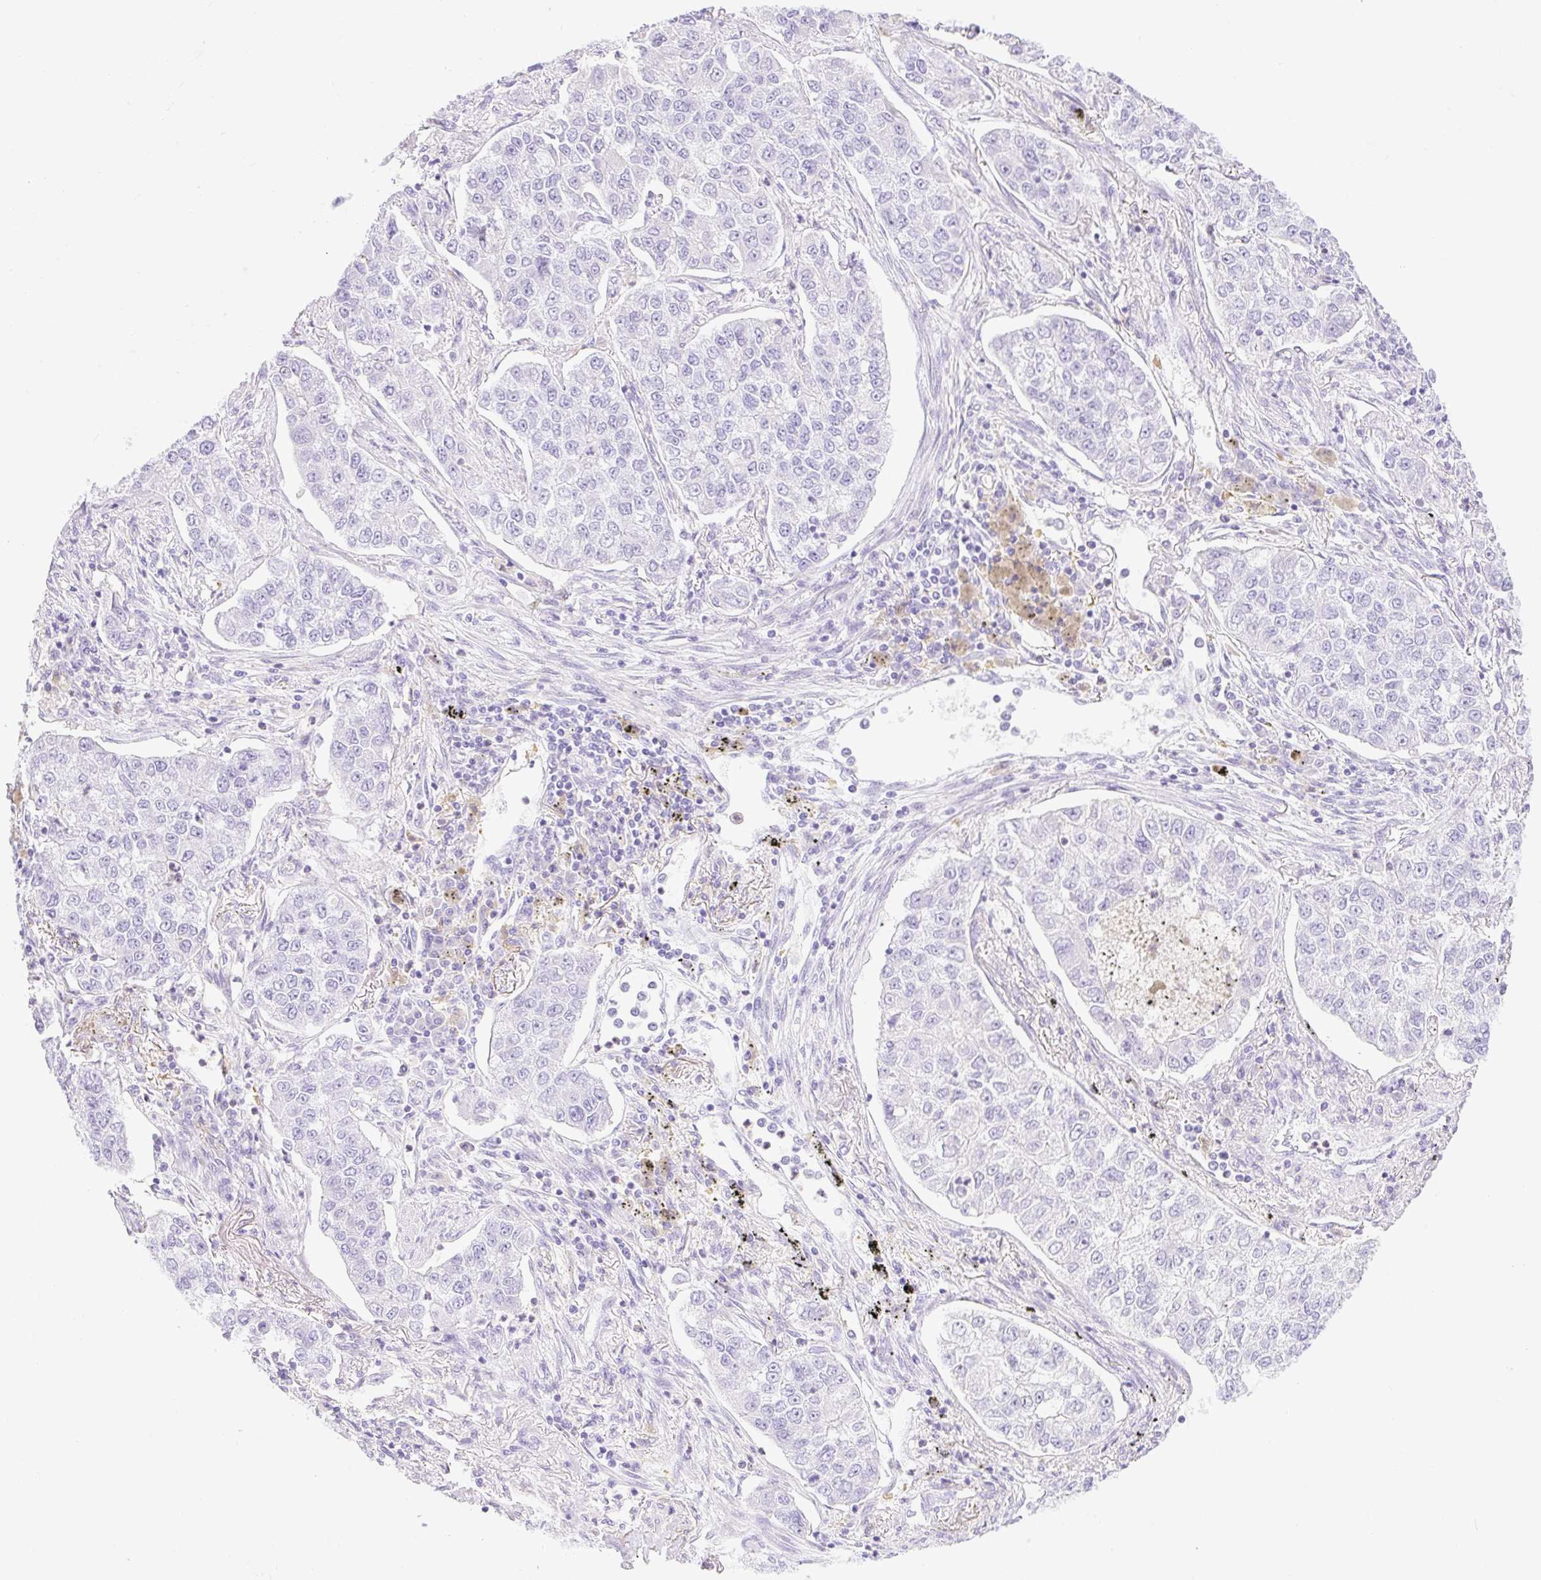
{"staining": {"intensity": "negative", "quantity": "none", "location": "none"}, "tissue": "lung cancer", "cell_type": "Tumor cells", "image_type": "cancer", "snomed": [{"axis": "morphology", "description": "Adenocarcinoma, NOS"}, {"axis": "topography", "description": "Lung"}], "caption": "Tumor cells show no significant expression in lung adenocarcinoma.", "gene": "SLC25A40", "patient": {"sex": "male", "age": 49}}